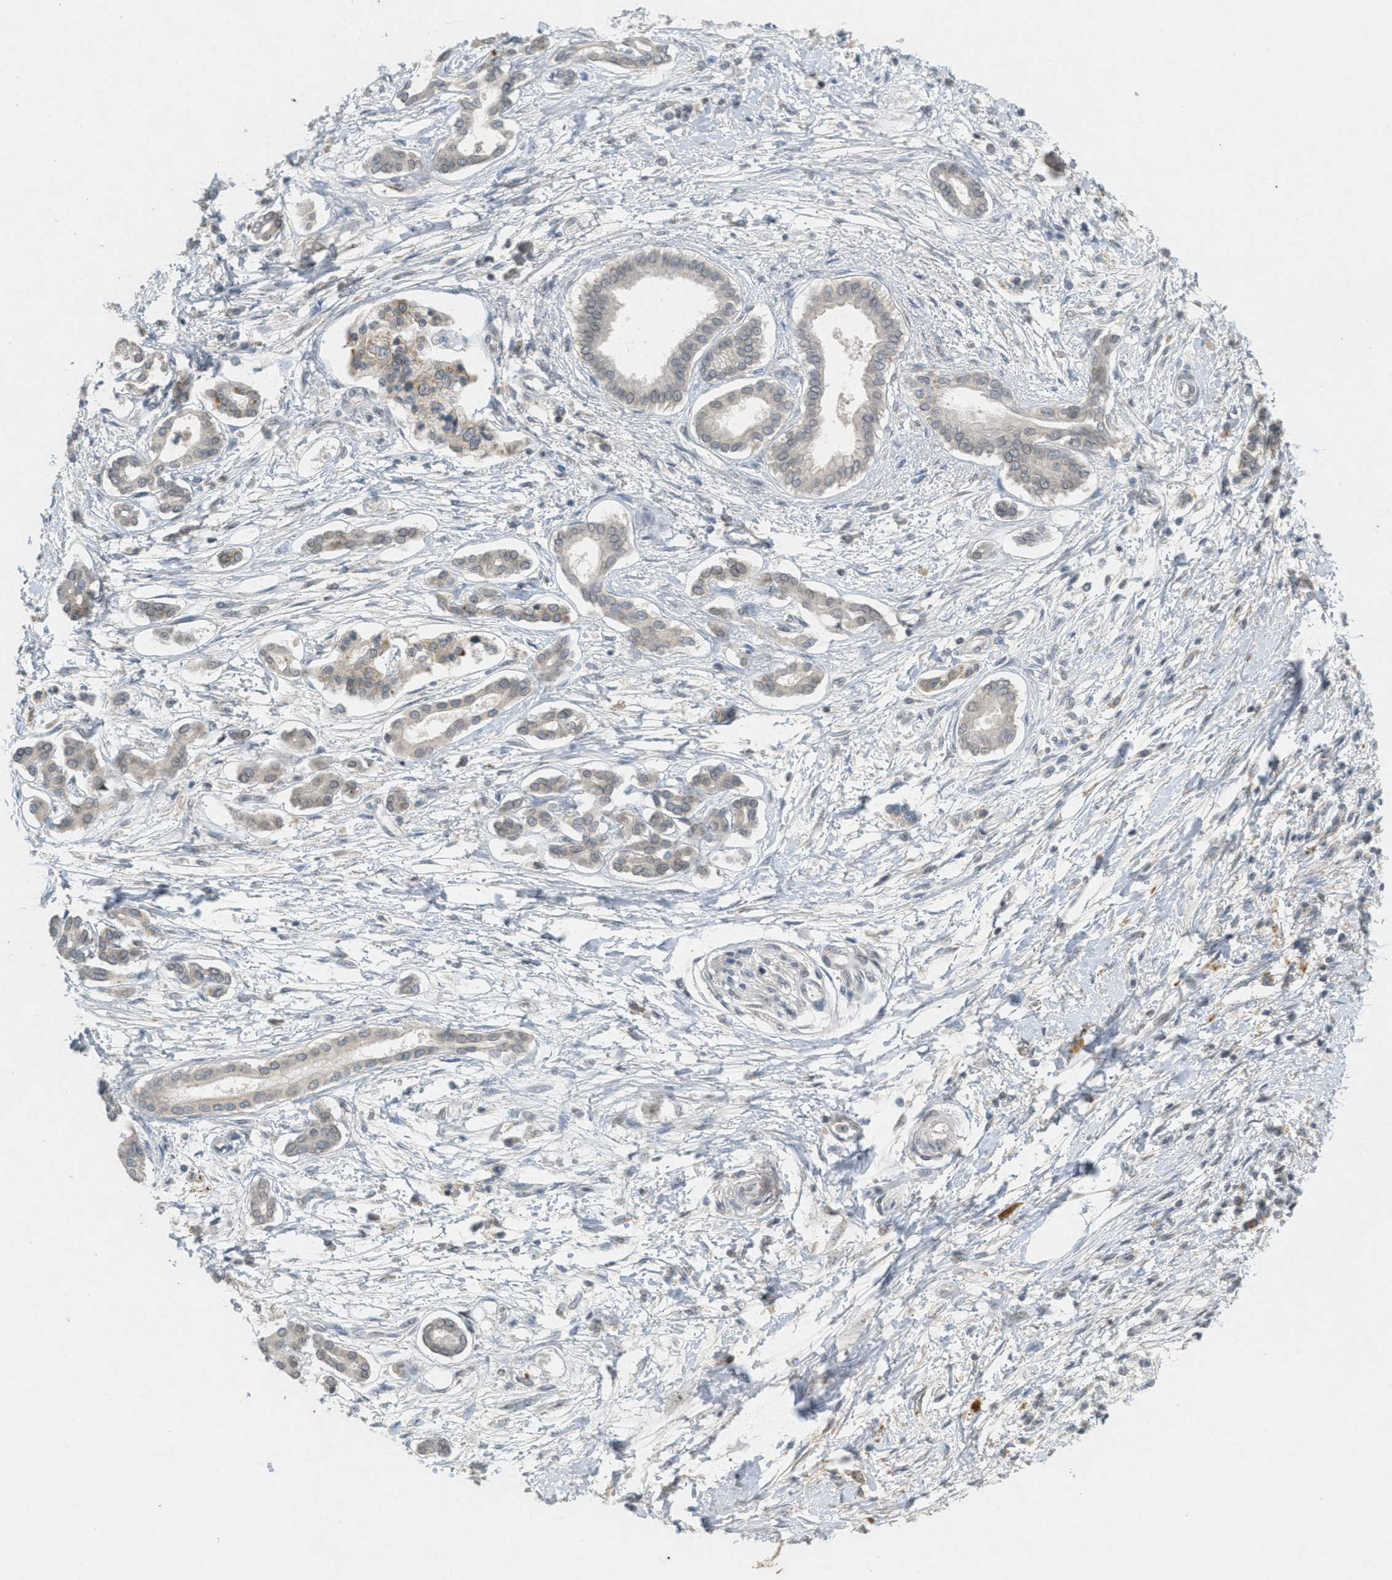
{"staining": {"intensity": "weak", "quantity": "<25%", "location": "cytoplasmic/membranous"}, "tissue": "pancreatic cancer", "cell_type": "Tumor cells", "image_type": "cancer", "snomed": [{"axis": "morphology", "description": "Adenocarcinoma, NOS"}, {"axis": "topography", "description": "Pancreas"}], "caption": "Immunohistochemistry (IHC) histopathology image of neoplastic tissue: human adenocarcinoma (pancreatic) stained with DAB displays no significant protein expression in tumor cells.", "gene": "ABHD6", "patient": {"sex": "male", "age": 56}}